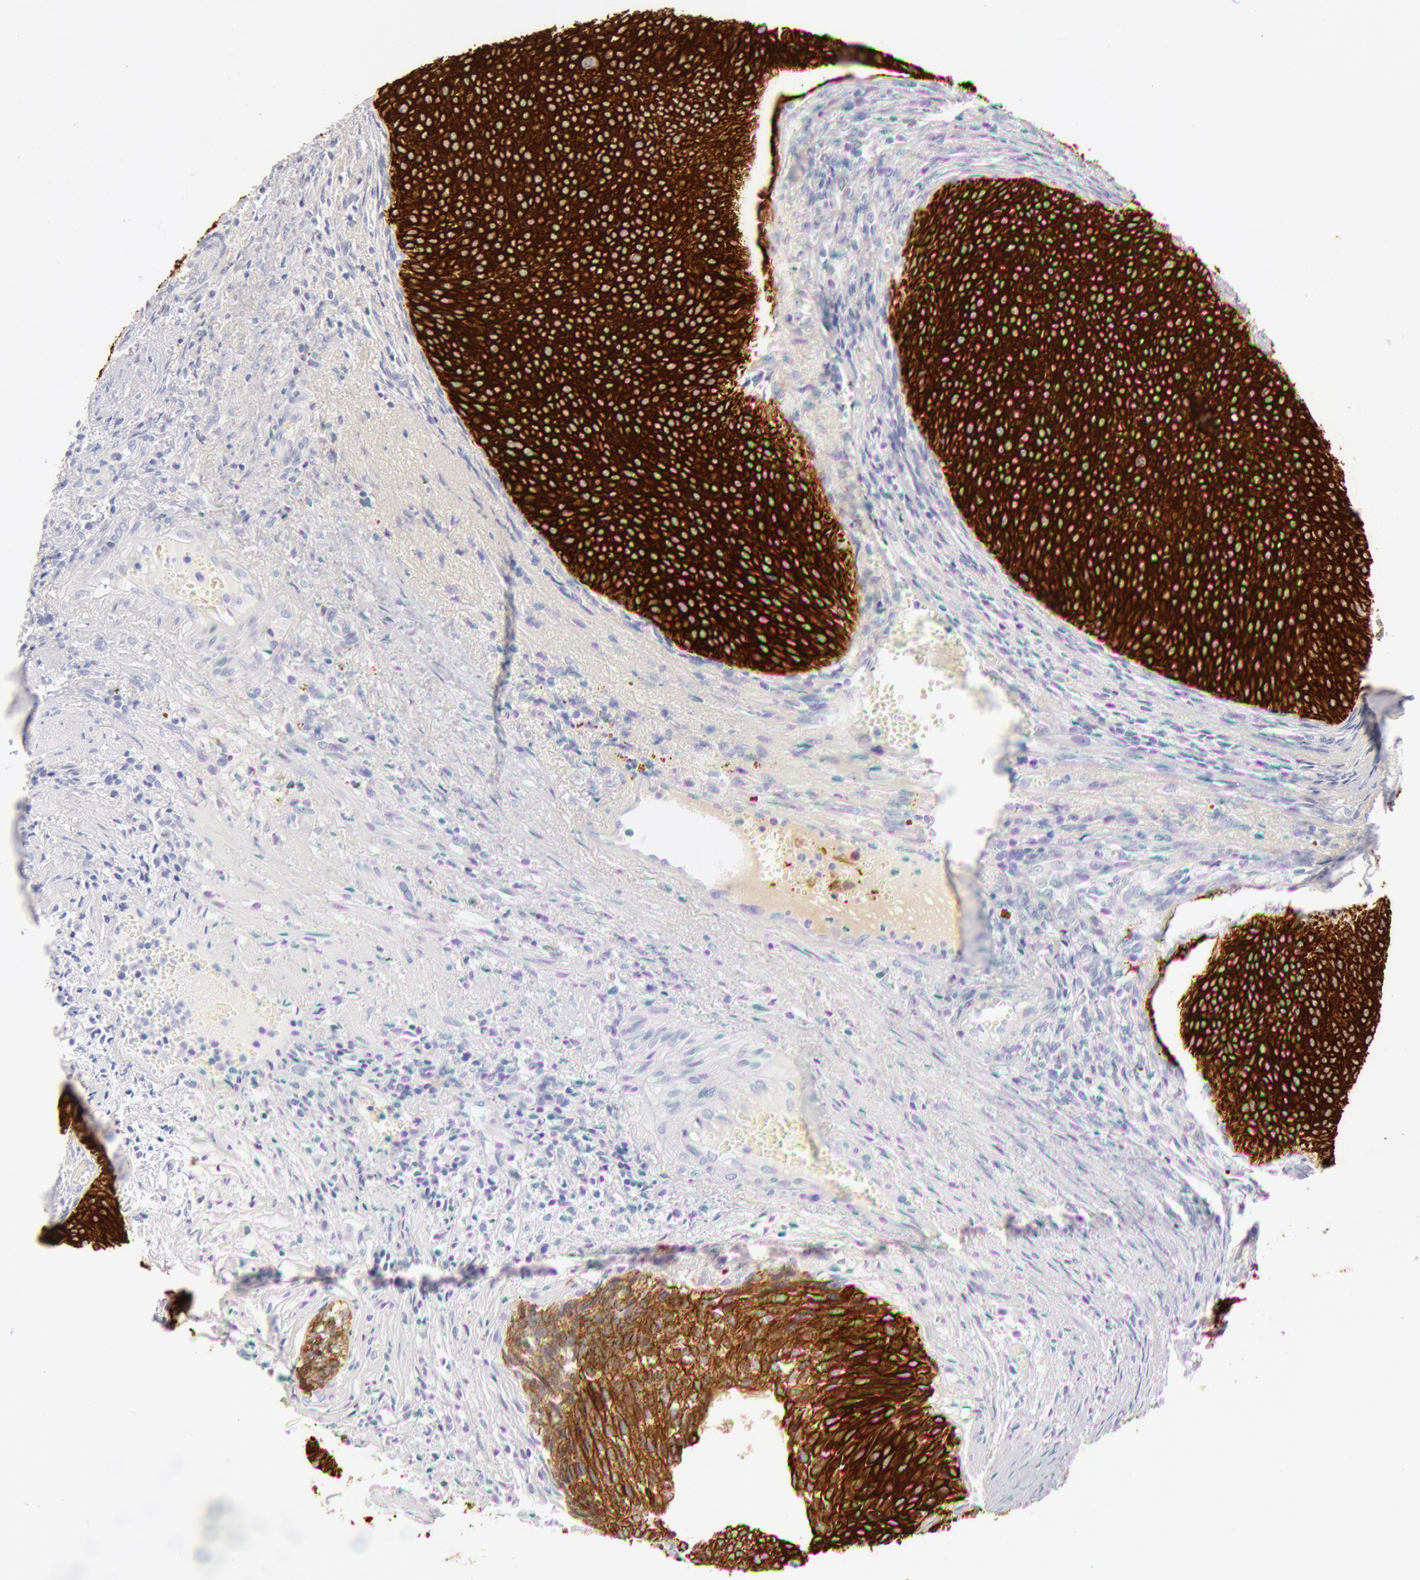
{"staining": {"intensity": "strong", "quantity": ">75%", "location": "cytoplasmic/membranous"}, "tissue": "urothelial cancer", "cell_type": "Tumor cells", "image_type": "cancer", "snomed": [{"axis": "morphology", "description": "Urothelial carcinoma, Low grade"}, {"axis": "topography", "description": "Urinary bladder"}], "caption": "IHC (DAB) staining of human urothelial cancer displays strong cytoplasmic/membranous protein expression in approximately >75% of tumor cells. The staining was performed using DAB (3,3'-diaminobenzidine) to visualize the protein expression in brown, while the nuclei were stained in blue with hematoxylin (Magnification: 20x).", "gene": "KRT8", "patient": {"sex": "male", "age": 84}}